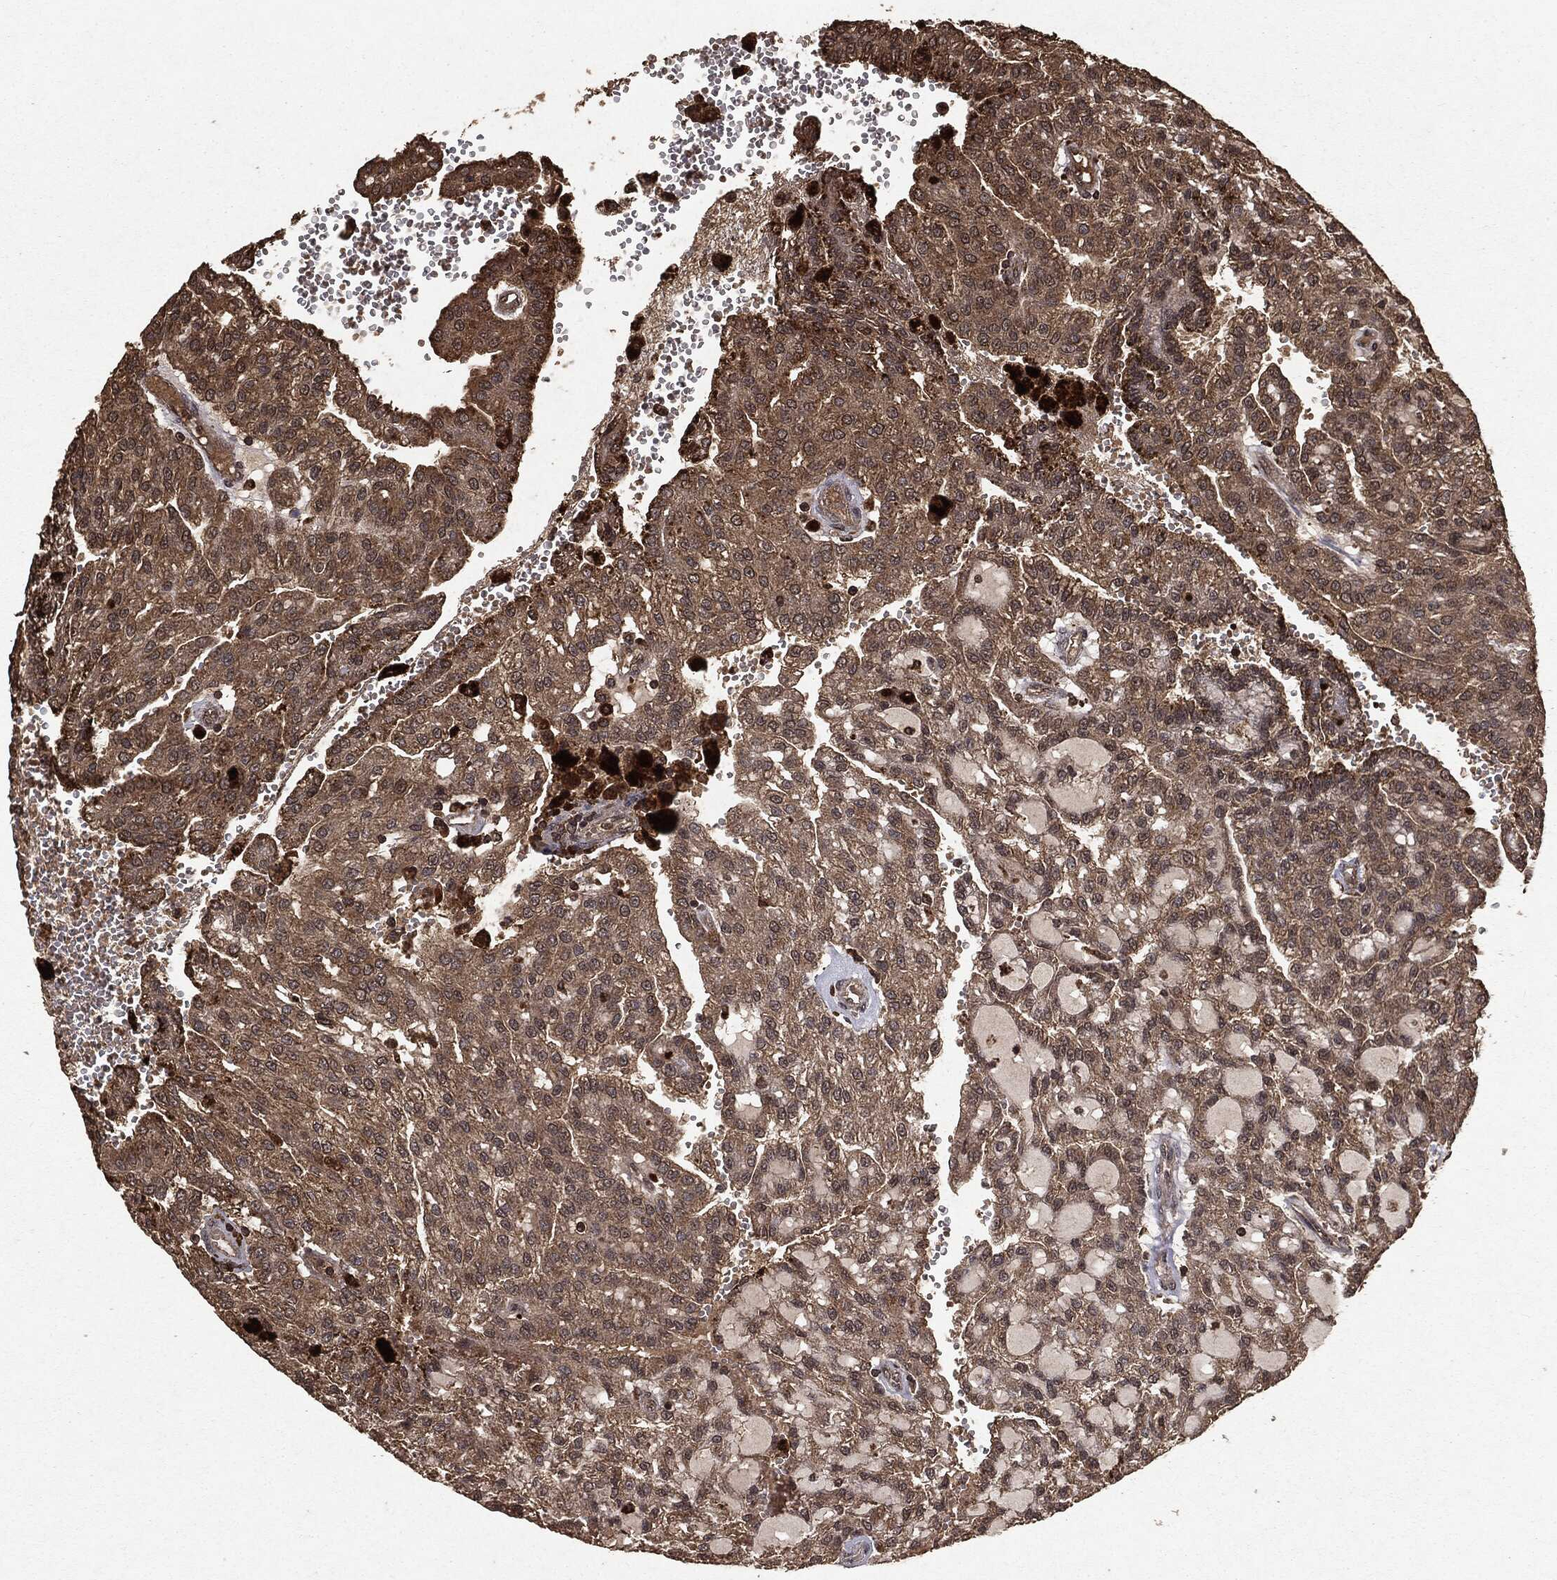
{"staining": {"intensity": "moderate", "quantity": ">75%", "location": "cytoplasmic/membranous"}, "tissue": "renal cancer", "cell_type": "Tumor cells", "image_type": "cancer", "snomed": [{"axis": "morphology", "description": "Adenocarcinoma, NOS"}, {"axis": "topography", "description": "Kidney"}], "caption": "This image reveals renal cancer stained with IHC to label a protein in brown. The cytoplasmic/membranous of tumor cells show moderate positivity for the protein. Nuclei are counter-stained blue.", "gene": "NME1", "patient": {"sex": "male", "age": 63}}